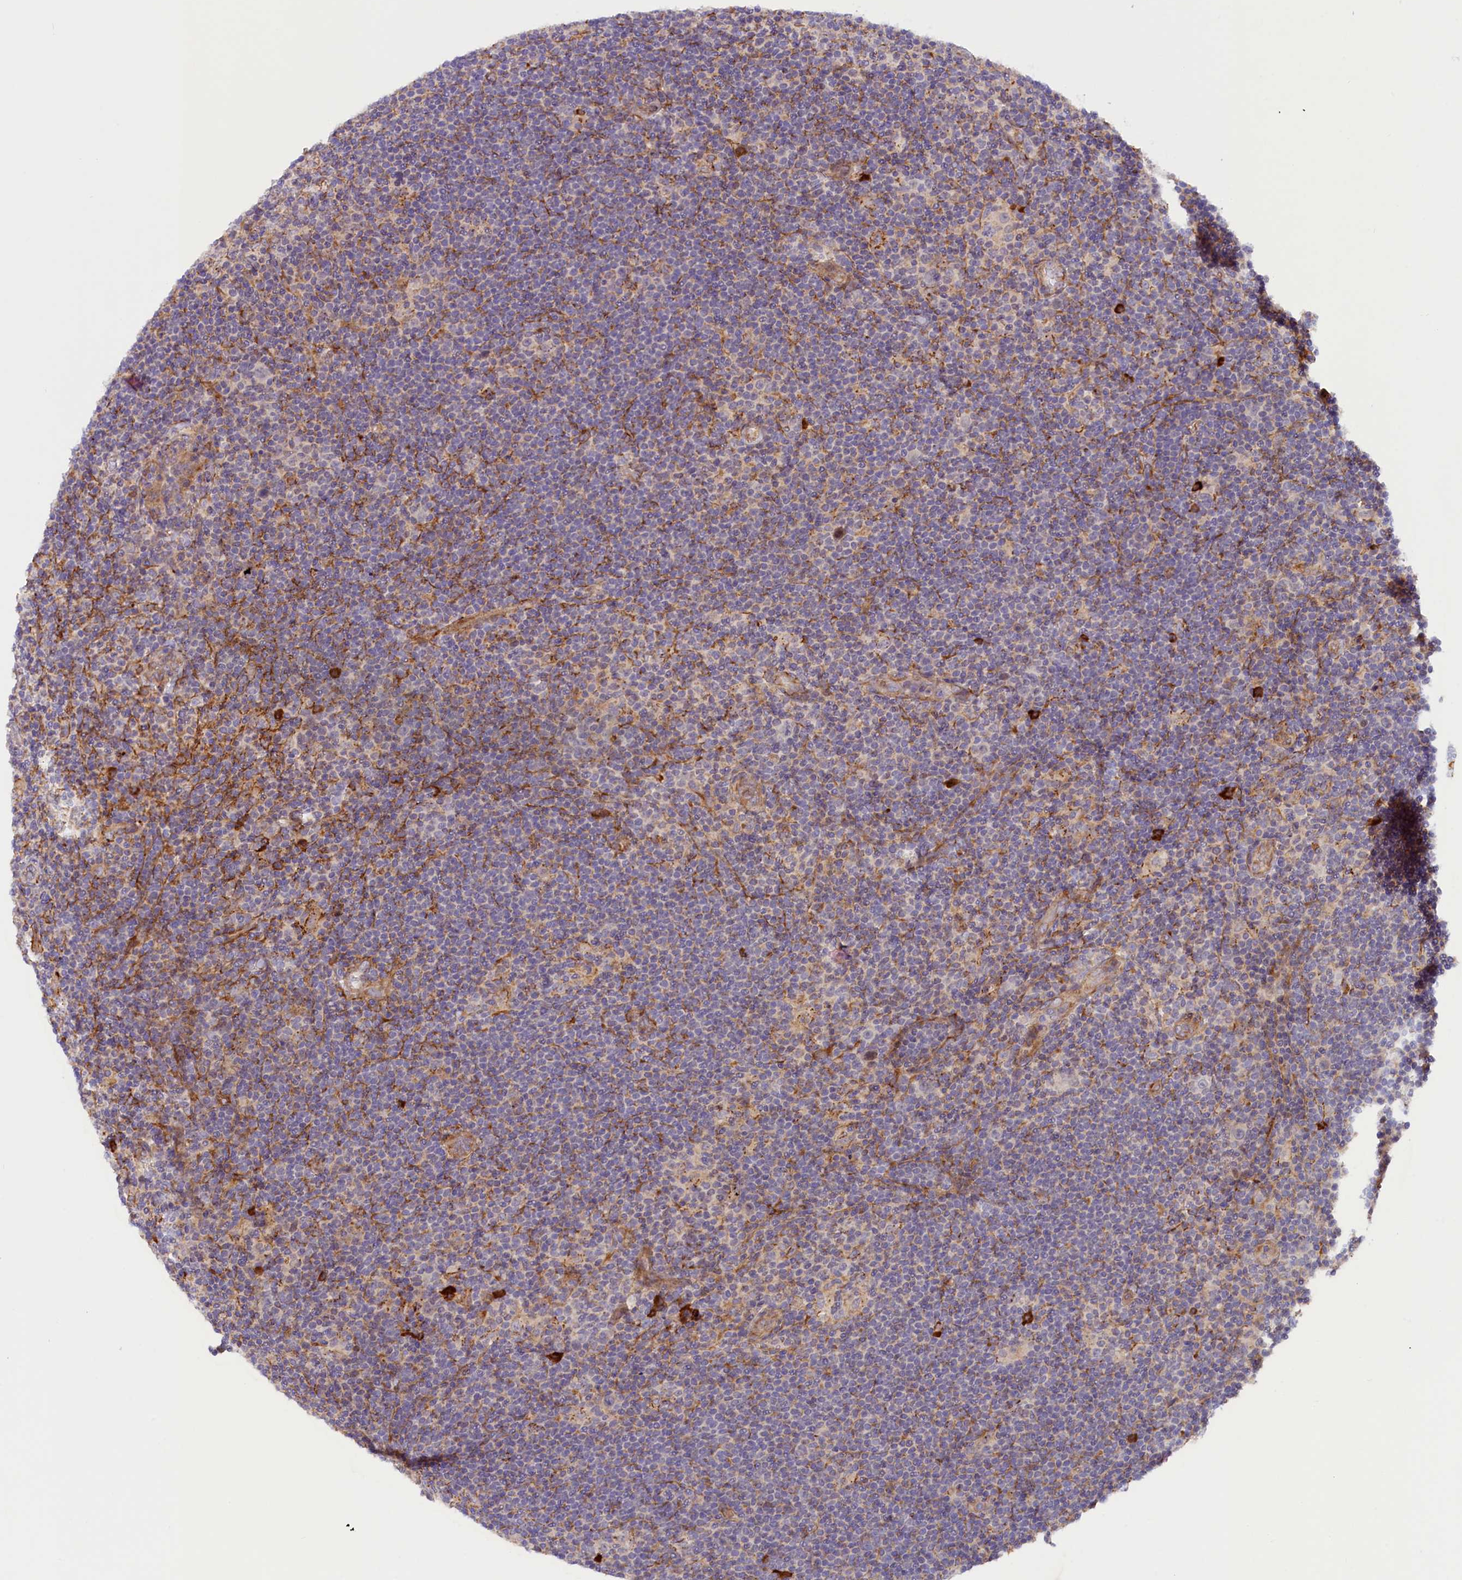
{"staining": {"intensity": "negative", "quantity": "none", "location": "none"}, "tissue": "lymphoma", "cell_type": "Tumor cells", "image_type": "cancer", "snomed": [{"axis": "morphology", "description": "Hodgkin's disease, NOS"}, {"axis": "topography", "description": "Lymph node"}], "caption": "A high-resolution photomicrograph shows immunohistochemistry staining of lymphoma, which exhibits no significant expression in tumor cells.", "gene": "SSC5D", "patient": {"sex": "female", "age": 57}}